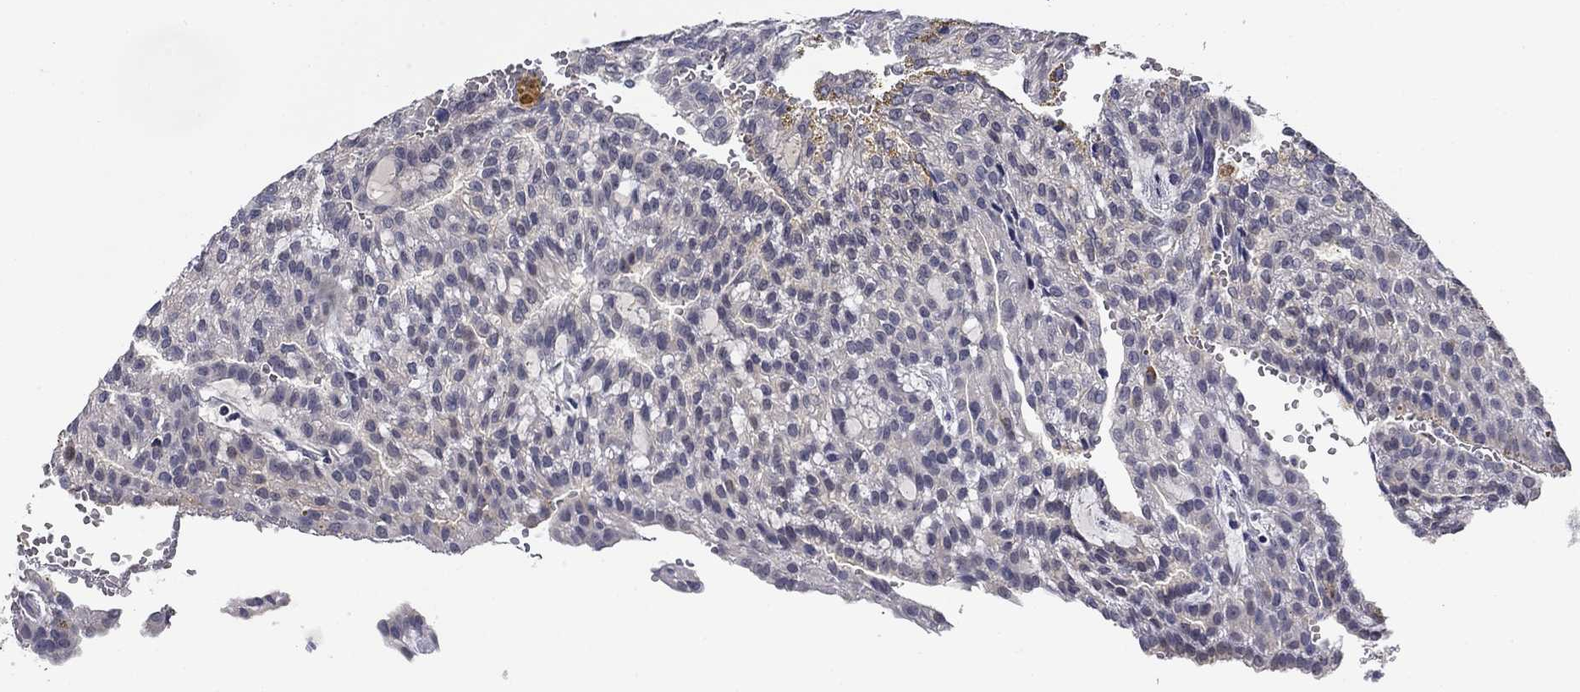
{"staining": {"intensity": "negative", "quantity": "none", "location": "none"}, "tissue": "renal cancer", "cell_type": "Tumor cells", "image_type": "cancer", "snomed": [{"axis": "morphology", "description": "Adenocarcinoma, NOS"}, {"axis": "topography", "description": "Kidney"}], "caption": "Protein analysis of renal cancer (adenocarcinoma) demonstrates no significant staining in tumor cells. (DAB (3,3'-diaminobenzidine) IHC visualized using brightfield microscopy, high magnification).", "gene": "DDTL", "patient": {"sex": "male", "age": 63}}